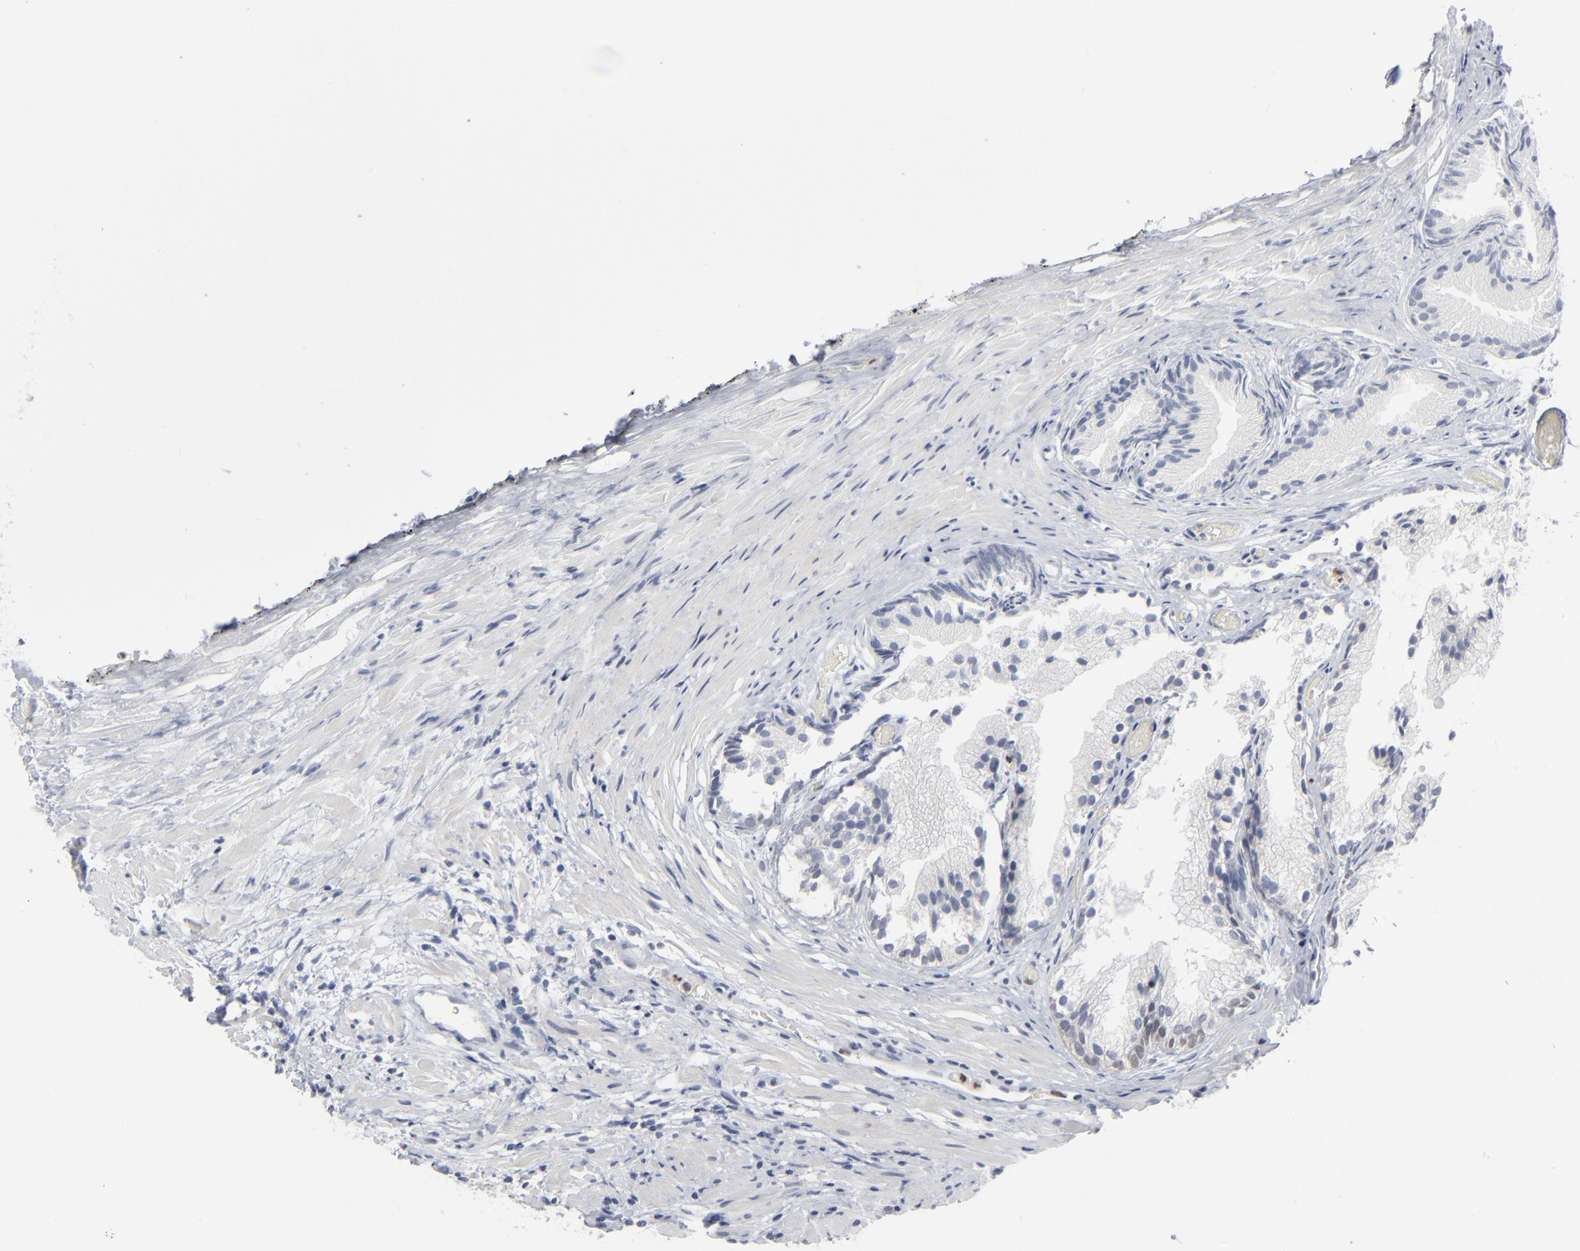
{"staining": {"intensity": "negative", "quantity": "none", "location": "none"}, "tissue": "prostate", "cell_type": "Glandular cells", "image_type": "normal", "snomed": [{"axis": "morphology", "description": "Normal tissue, NOS"}, {"axis": "topography", "description": "Prostate"}], "caption": "Image shows no protein staining in glandular cells of normal prostate. (DAB immunohistochemistry (IHC) visualized using brightfield microscopy, high magnification).", "gene": "FOXN2", "patient": {"sex": "male", "age": 76}}